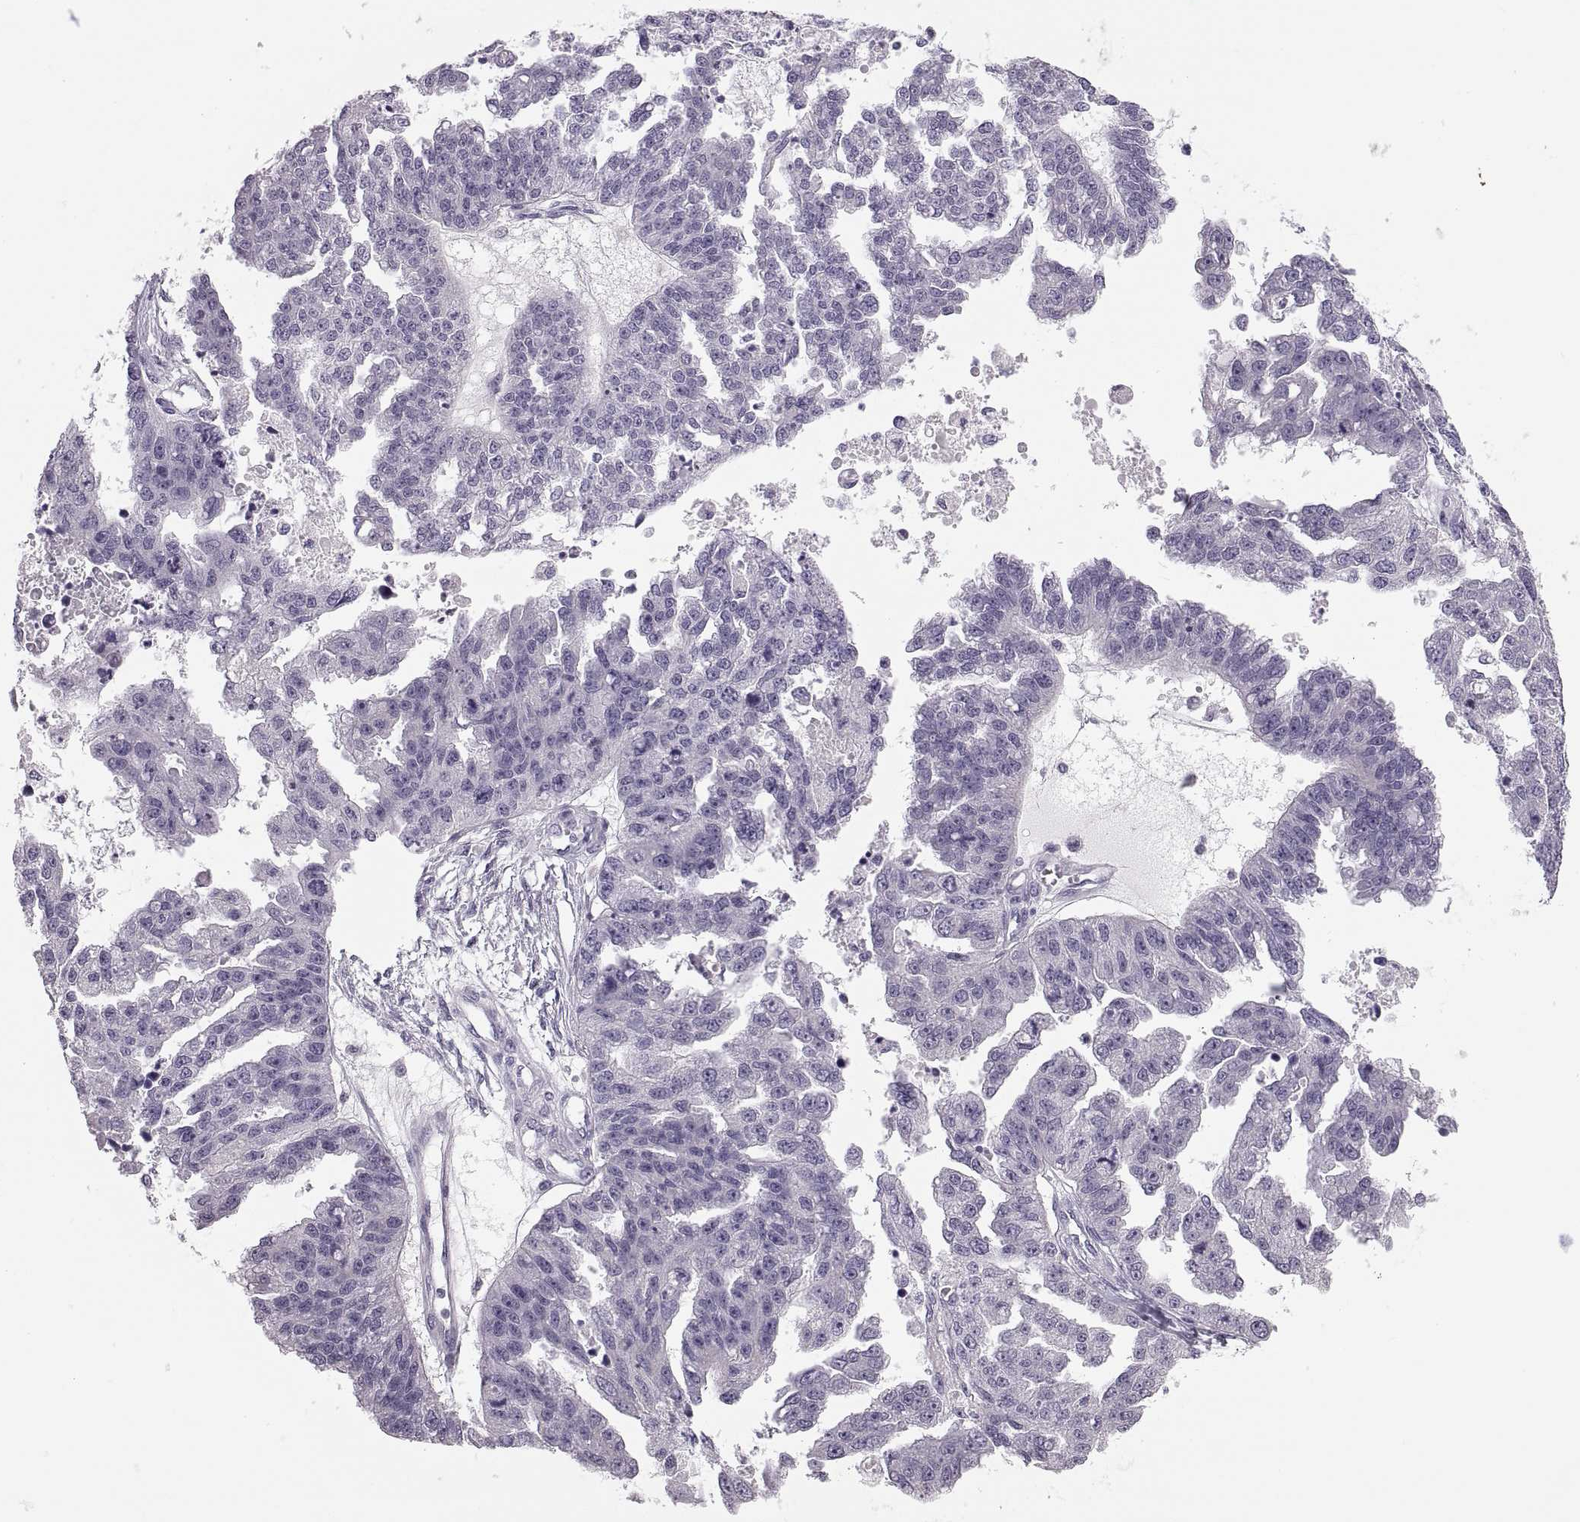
{"staining": {"intensity": "negative", "quantity": "none", "location": "none"}, "tissue": "ovarian cancer", "cell_type": "Tumor cells", "image_type": "cancer", "snomed": [{"axis": "morphology", "description": "Cystadenocarcinoma, serous, NOS"}, {"axis": "topography", "description": "Ovary"}], "caption": "High magnification brightfield microscopy of ovarian cancer stained with DAB (brown) and counterstained with hematoxylin (blue): tumor cells show no significant expression. (DAB IHC, high magnification).", "gene": "ADH6", "patient": {"sex": "female", "age": 58}}